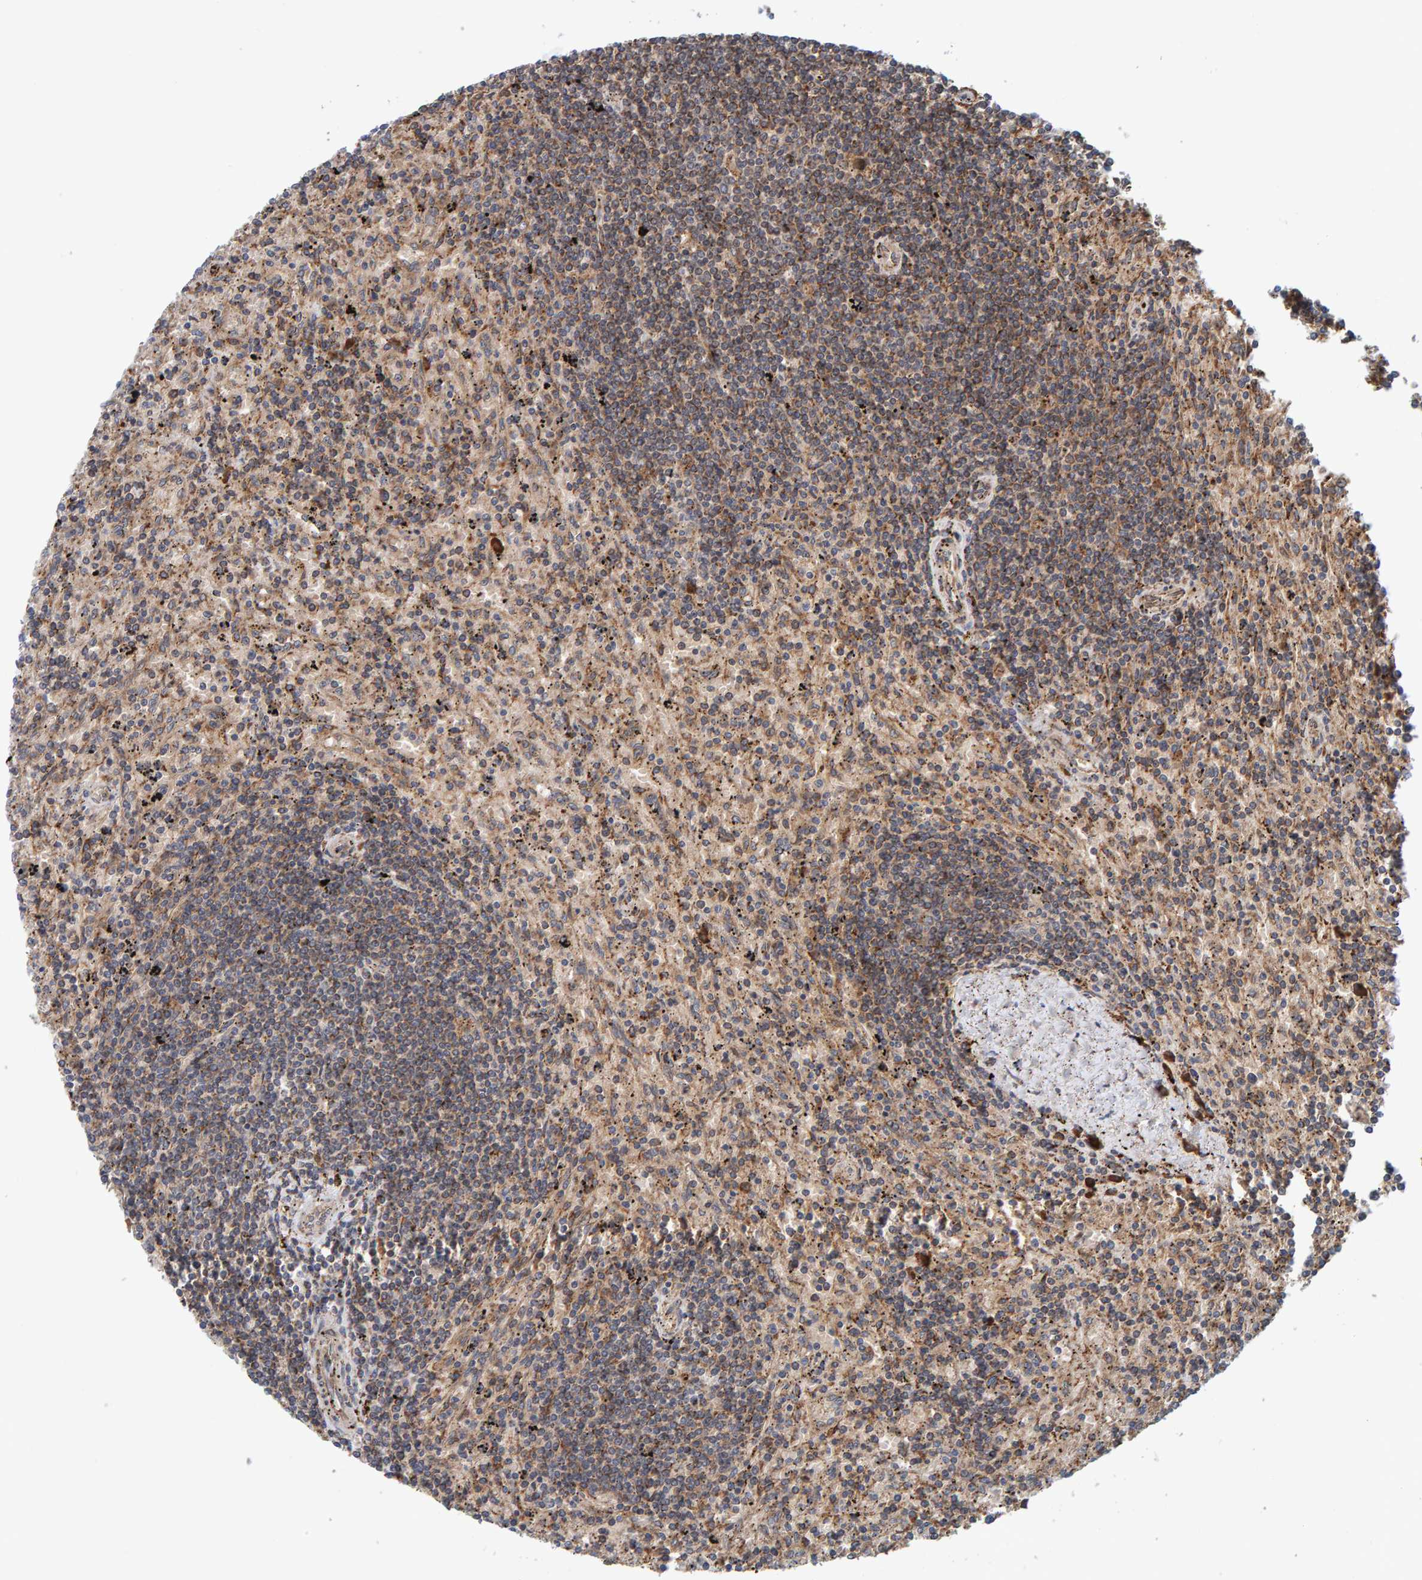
{"staining": {"intensity": "moderate", "quantity": "25%-75%", "location": "cytoplasmic/membranous"}, "tissue": "lymphoma", "cell_type": "Tumor cells", "image_type": "cancer", "snomed": [{"axis": "morphology", "description": "Malignant lymphoma, non-Hodgkin's type, Low grade"}, {"axis": "topography", "description": "Spleen"}], "caption": "This is an image of immunohistochemistry staining of malignant lymphoma, non-Hodgkin's type (low-grade), which shows moderate staining in the cytoplasmic/membranous of tumor cells.", "gene": "BAIAP2", "patient": {"sex": "male", "age": 76}}